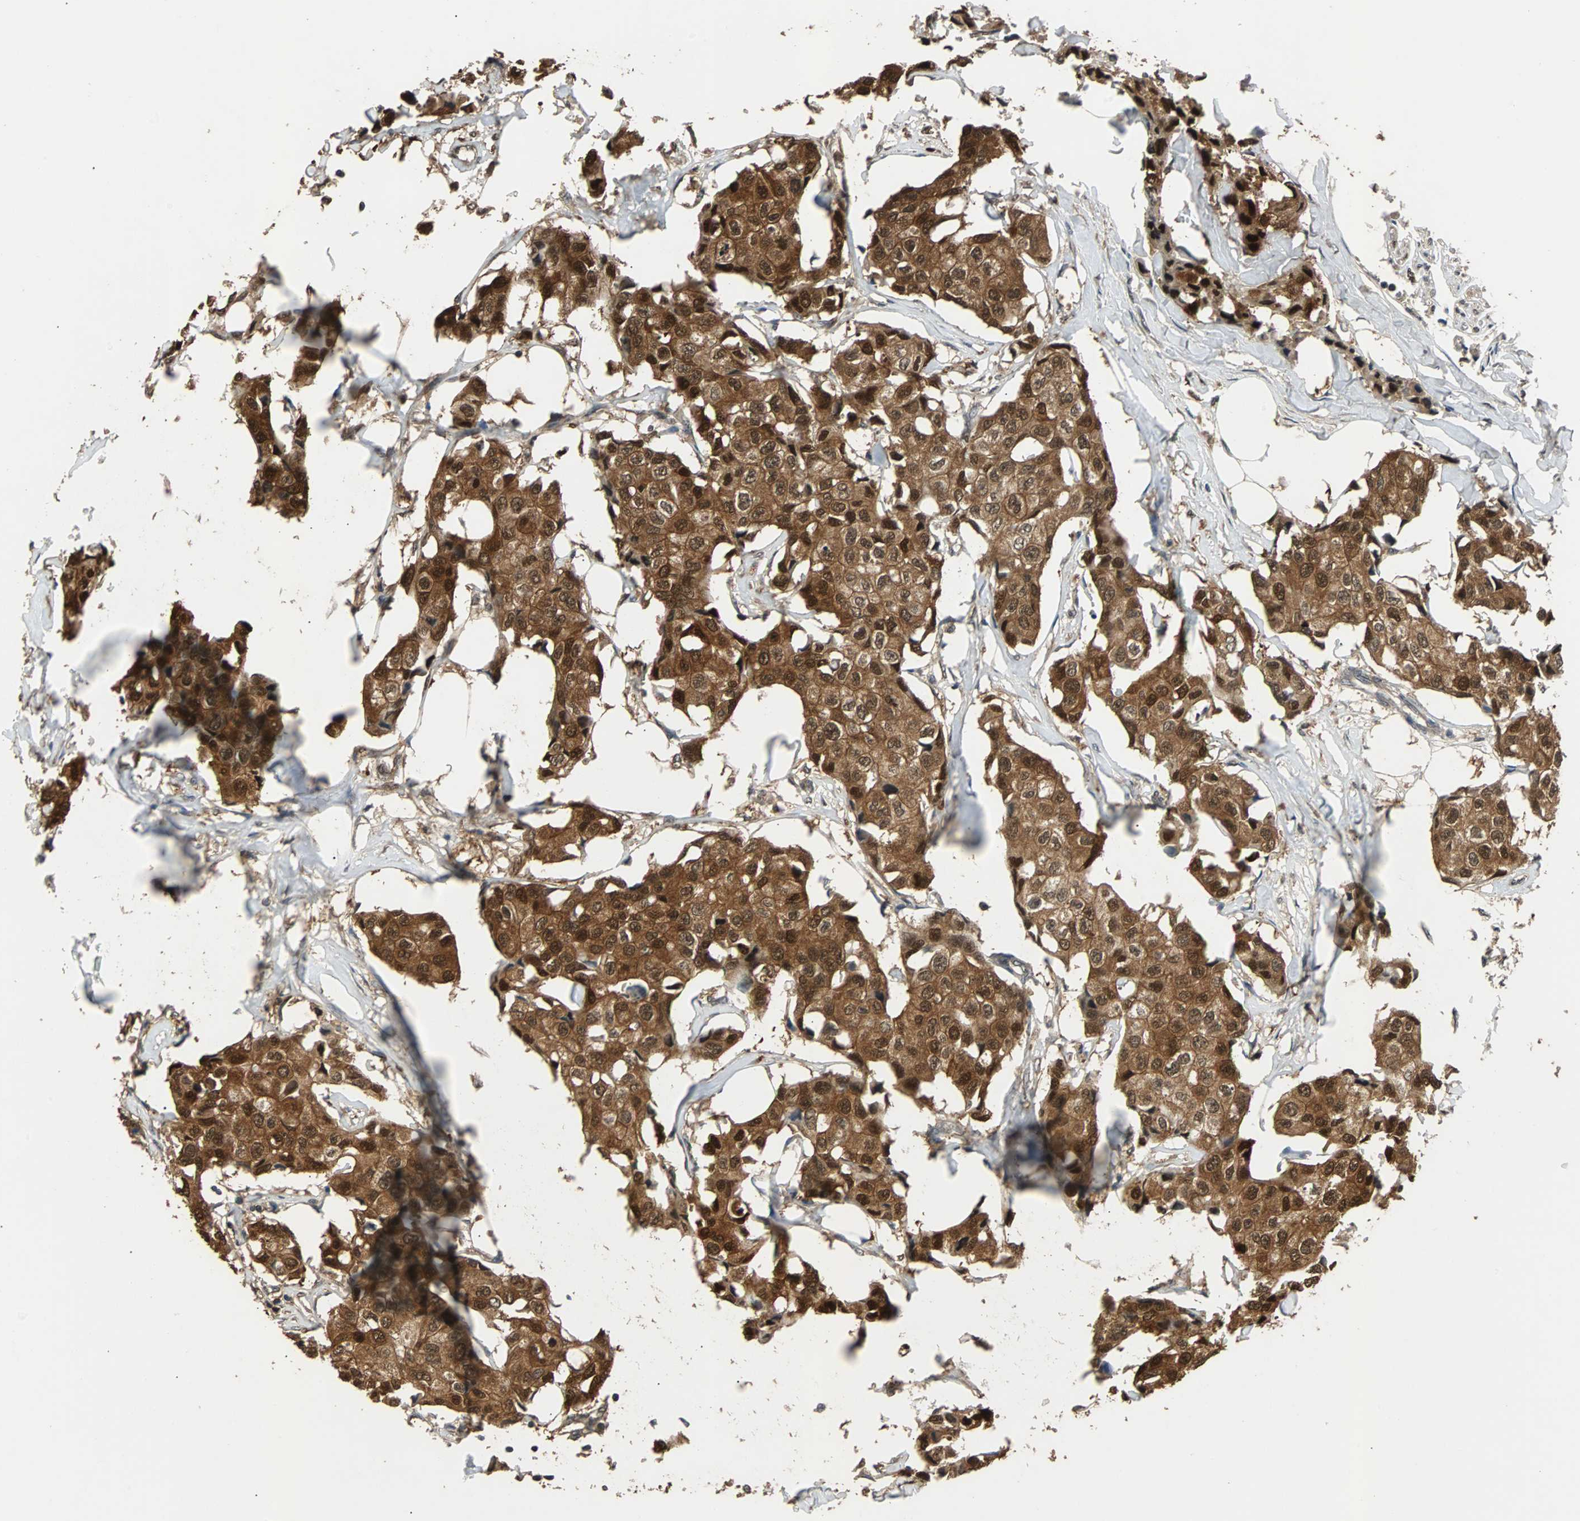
{"staining": {"intensity": "strong", "quantity": ">75%", "location": "cytoplasmic/membranous,nuclear"}, "tissue": "breast cancer", "cell_type": "Tumor cells", "image_type": "cancer", "snomed": [{"axis": "morphology", "description": "Duct carcinoma"}, {"axis": "topography", "description": "Breast"}], "caption": "An IHC histopathology image of tumor tissue is shown. Protein staining in brown shows strong cytoplasmic/membranous and nuclear positivity in breast cancer (infiltrating ductal carcinoma) within tumor cells.", "gene": "PRDX6", "patient": {"sex": "female", "age": 80}}